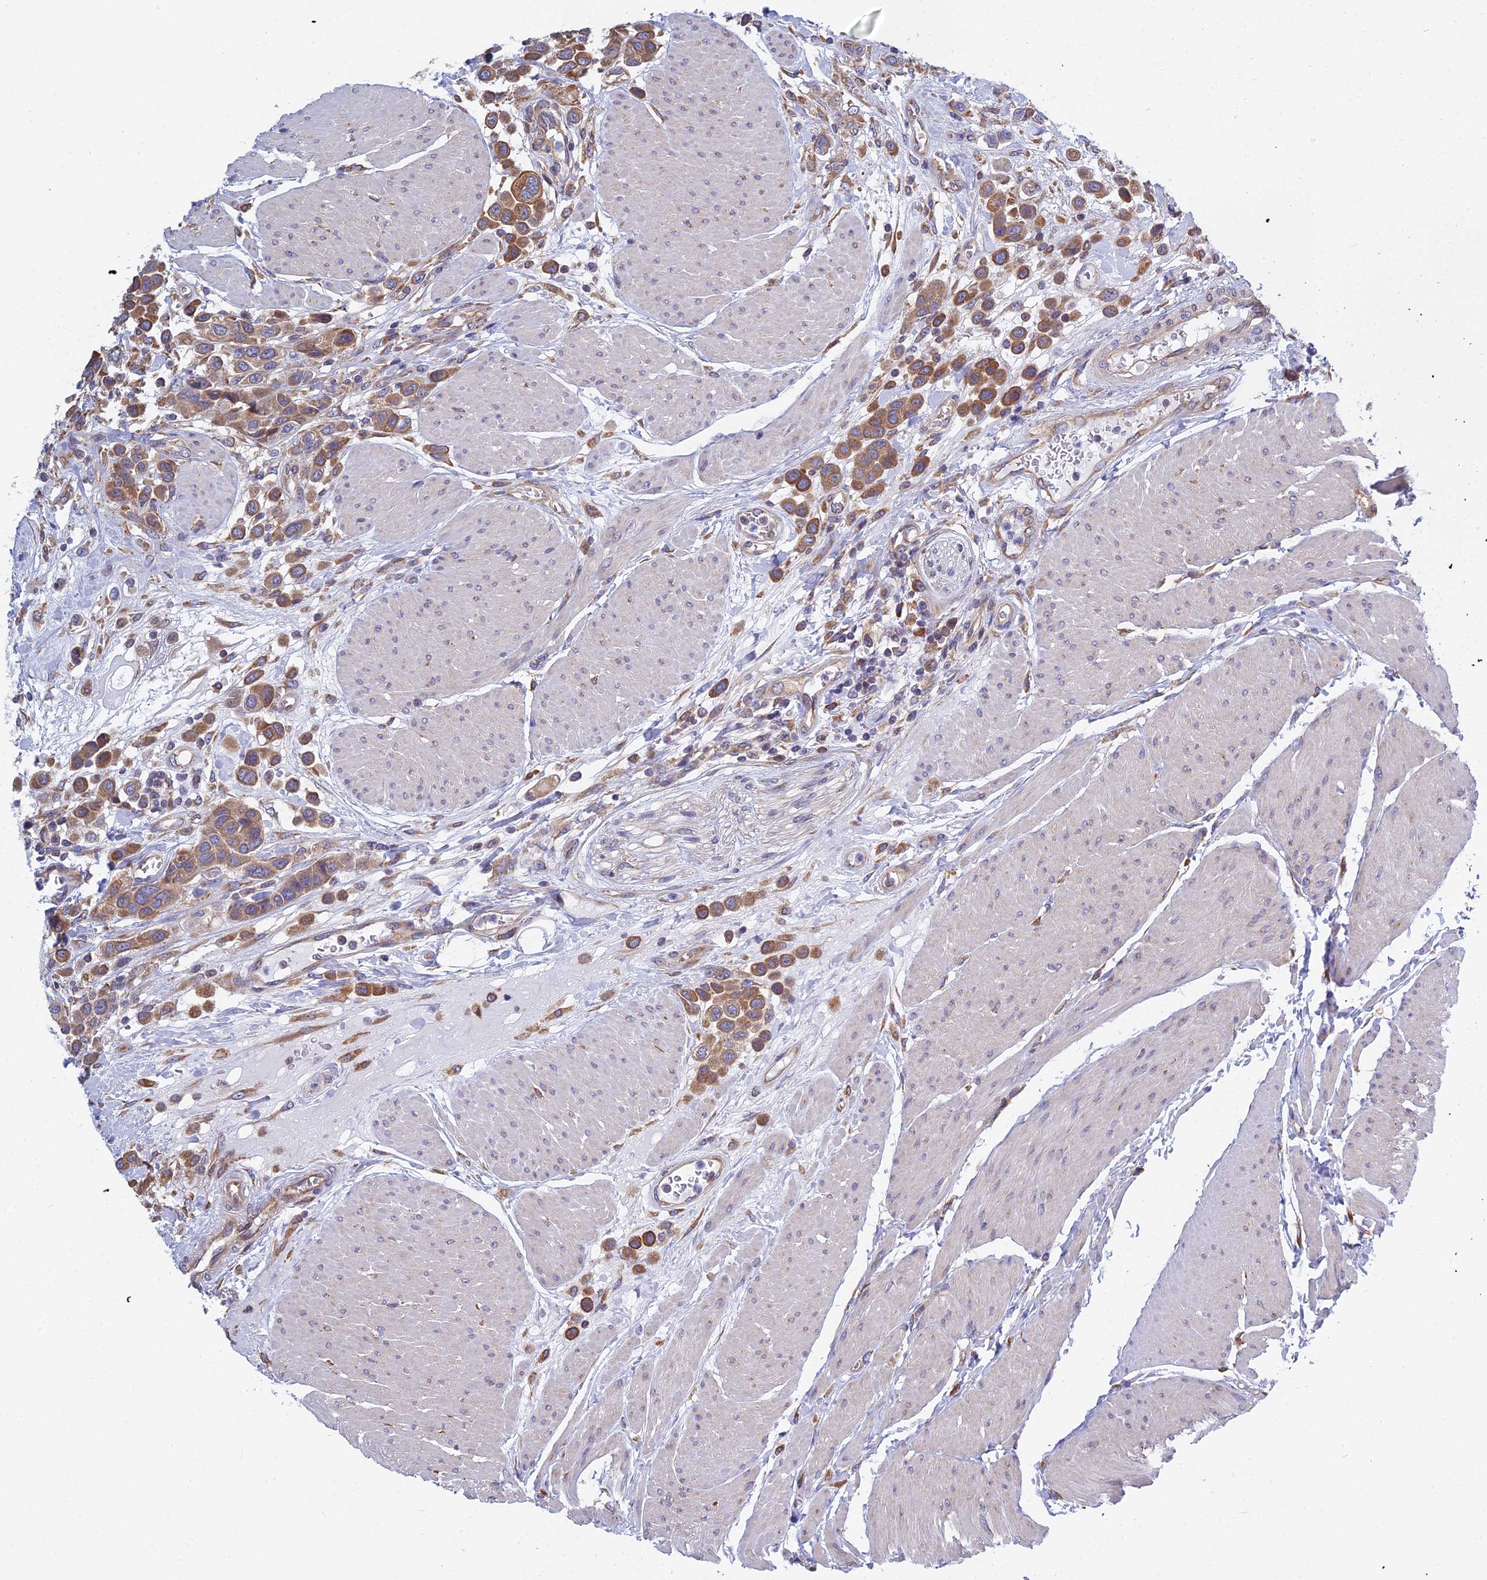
{"staining": {"intensity": "moderate", "quantity": ">75%", "location": "cytoplasmic/membranous"}, "tissue": "urothelial cancer", "cell_type": "Tumor cells", "image_type": "cancer", "snomed": [{"axis": "morphology", "description": "Urothelial carcinoma, High grade"}, {"axis": "topography", "description": "Urinary bladder"}], "caption": "Moderate cytoplasmic/membranous staining for a protein is present in approximately >75% of tumor cells of urothelial cancer using immunohistochemistry (IHC).", "gene": "KIAA1143", "patient": {"sex": "male", "age": 50}}